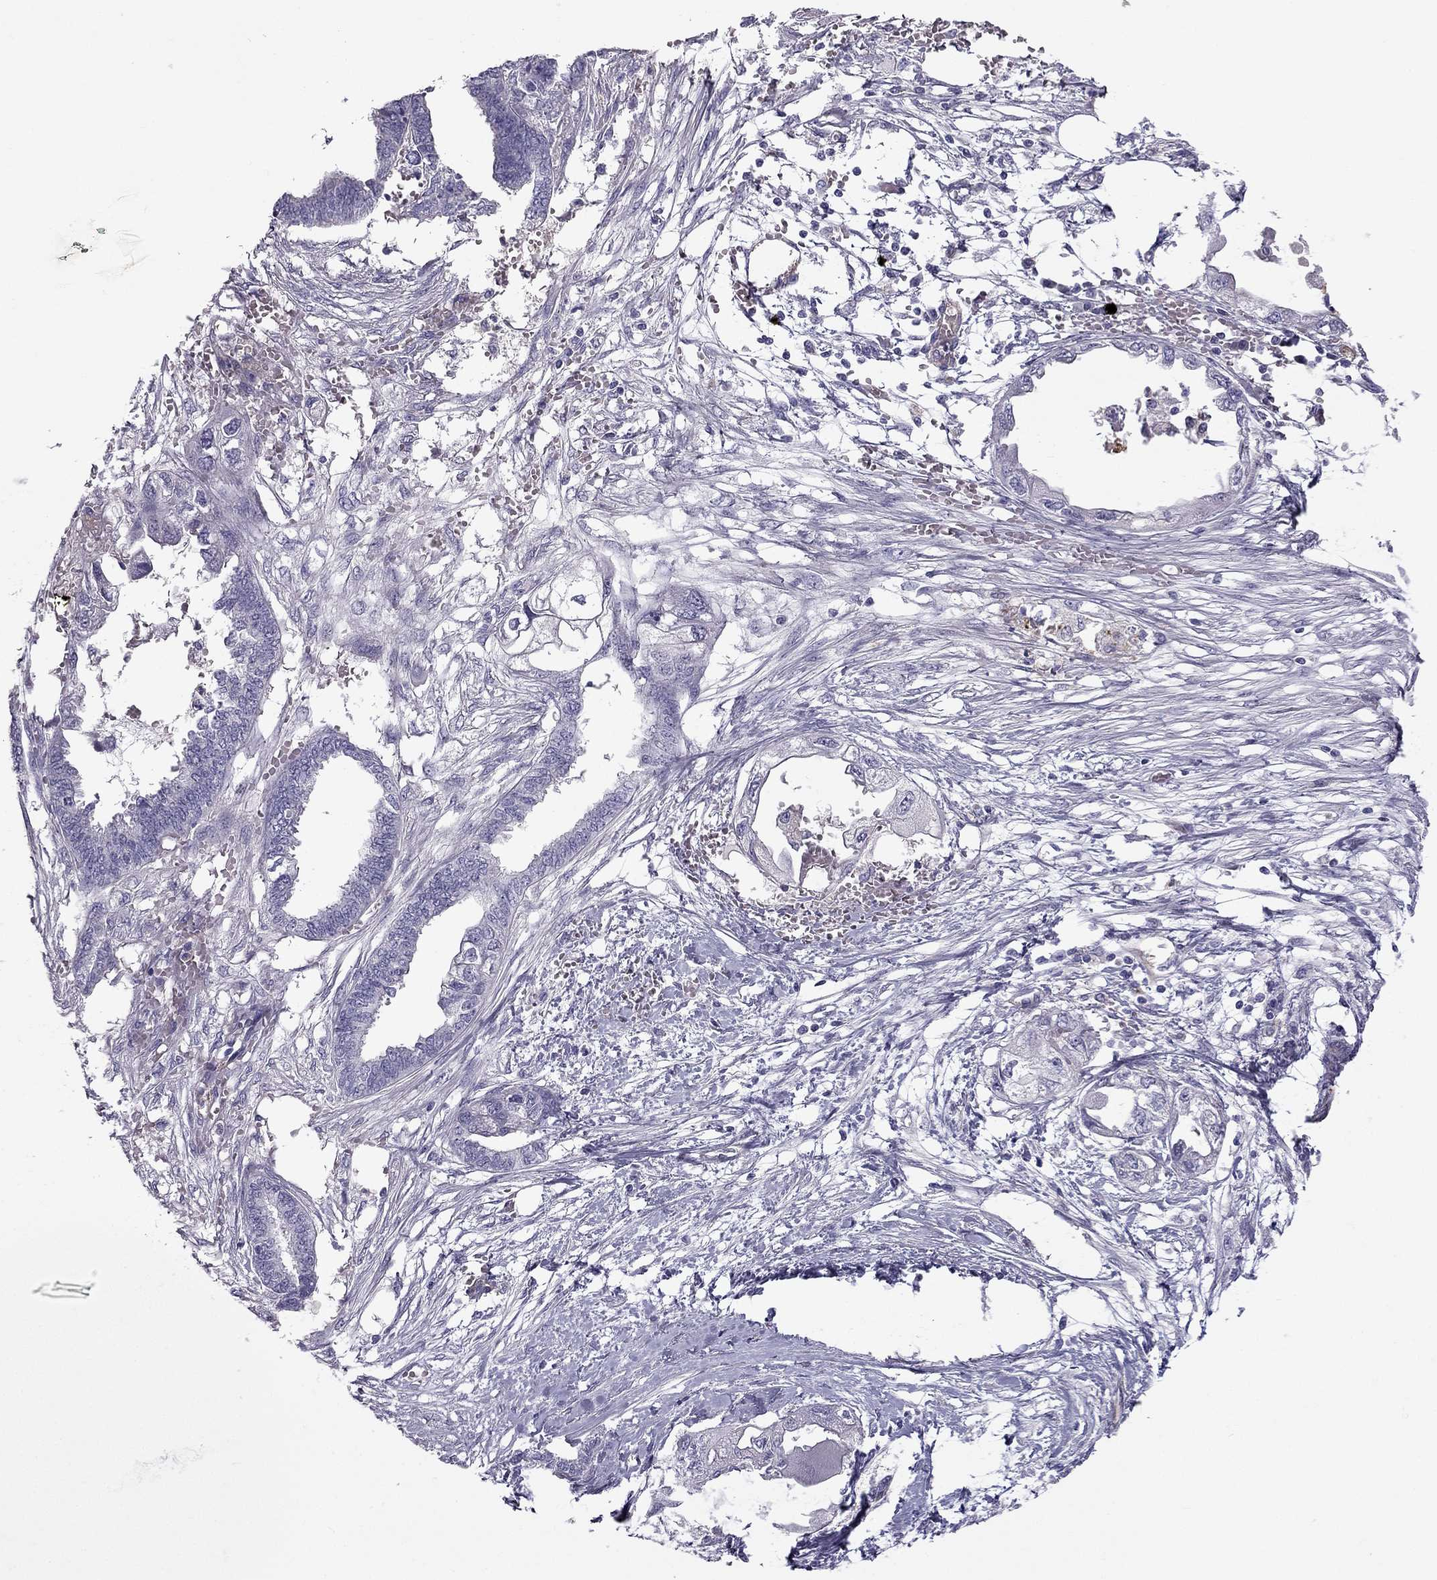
{"staining": {"intensity": "negative", "quantity": "none", "location": "none"}, "tissue": "endometrial cancer", "cell_type": "Tumor cells", "image_type": "cancer", "snomed": [{"axis": "morphology", "description": "Adenocarcinoma, NOS"}, {"axis": "morphology", "description": "Adenocarcinoma, metastatic, NOS"}, {"axis": "topography", "description": "Adipose tissue"}, {"axis": "topography", "description": "Endometrium"}], "caption": "High magnification brightfield microscopy of metastatic adenocarcinoma (endometrial) stained with DAB (3,3'-diaminobenzidine) (brown) and counterstained with hematoxylin (blue): tumor cells show no significant positivity. Brightfield microscopy of immunohistochemistry (IHC) stained with DAB (3,3'-diaminobenzidine) (brown) and hematoxylin (blue), captured at high magnification.", "gene": "STOML3", "patient": {"sex": "female", "age": 67}}